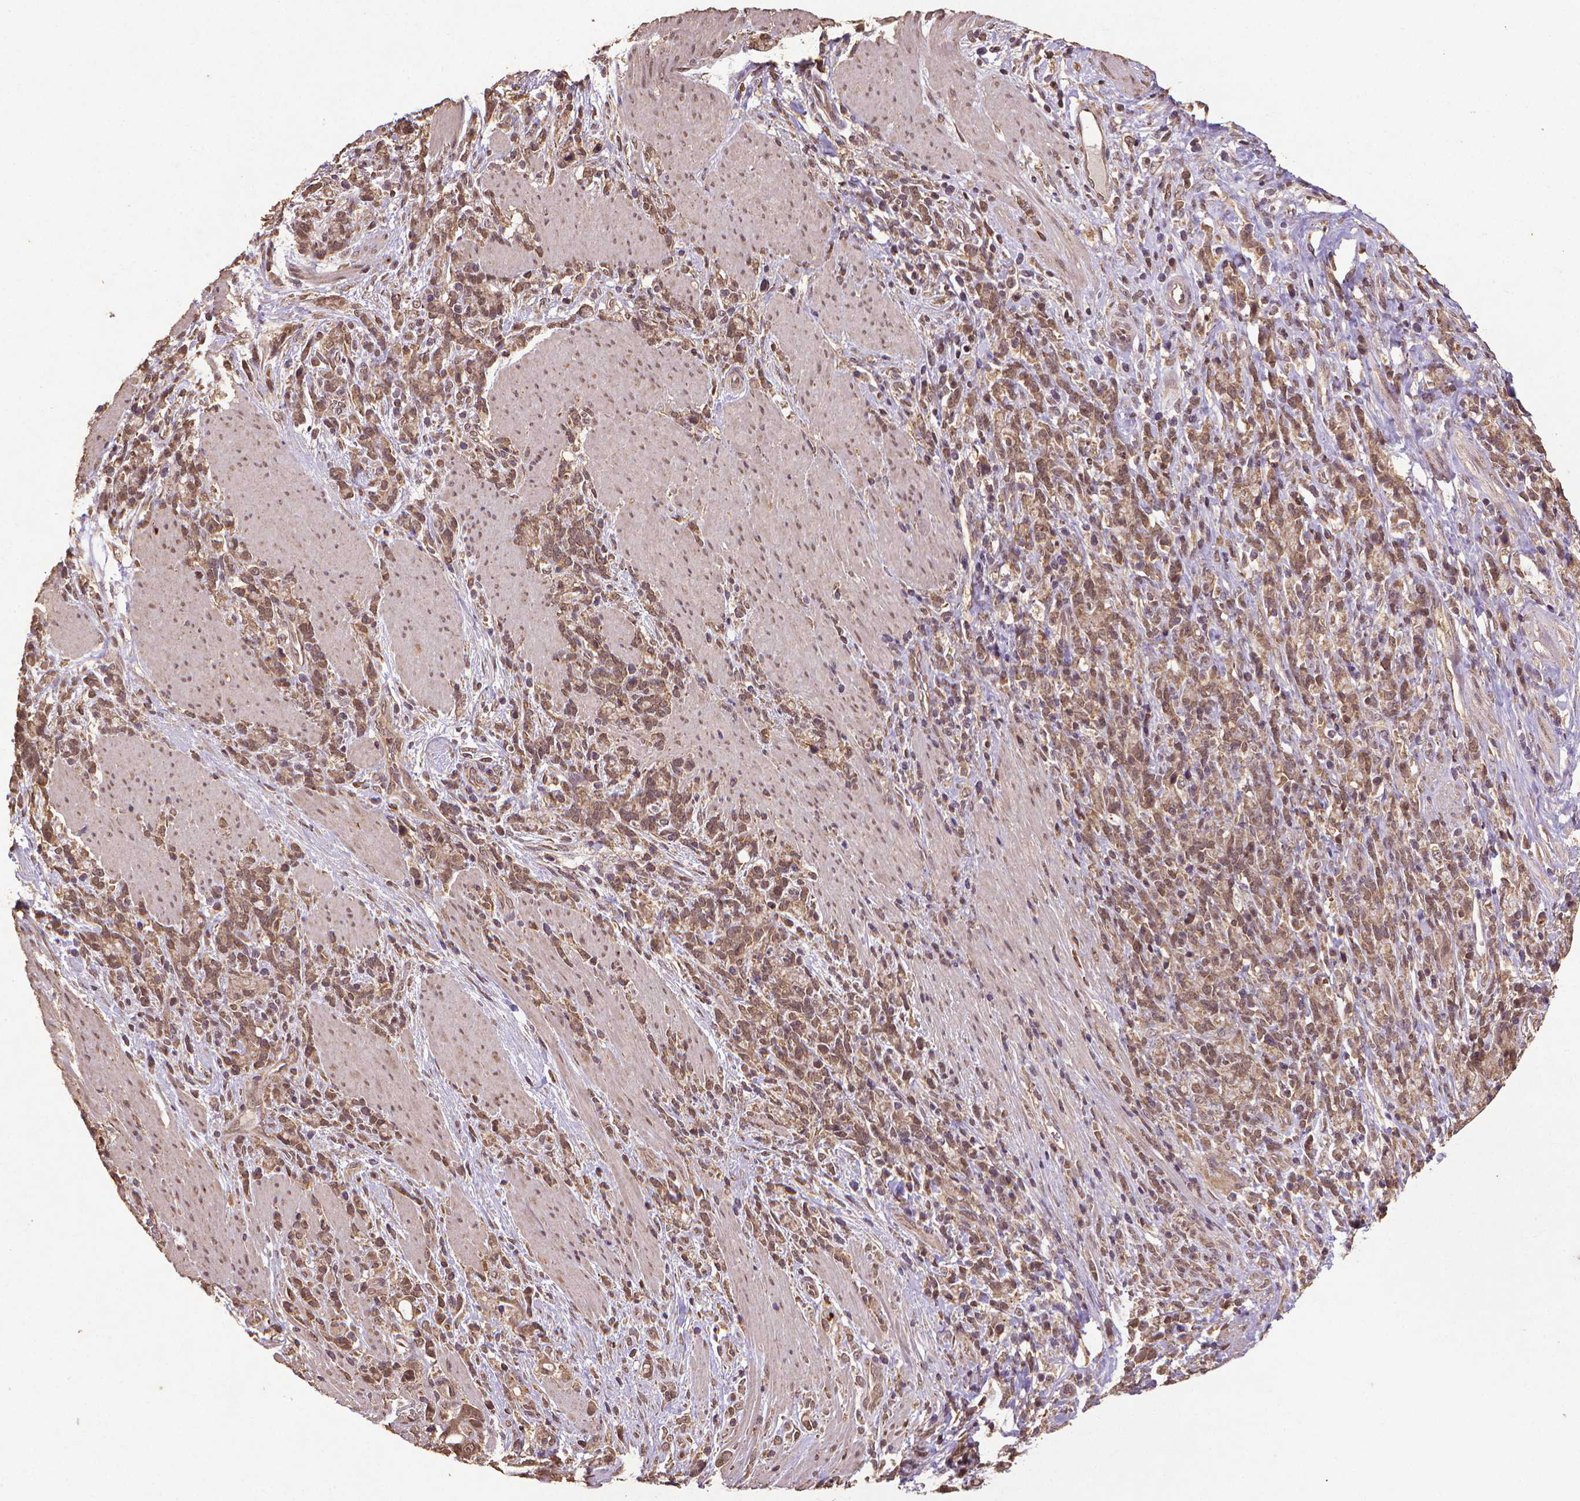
{"staining": {"intensity": "moderate", "quantity": ">75%", "location": "cytoplasmic/membranous,nuclear"}, "tissue": "stomach cancer", "cell_type": "Tumor cells", "image_type": "cancer", "snomed": [{"axis": "morphology", "description": "Adenocarcinoma, NOS"}, {"axis": "topography", "description": "Stomach"}], "caption": "A brown stain highlights moderate cytoplasmic/membranous and nuclear expression of a protein in human adenocarcinoma (stomach) tumor cells.", "gene": "DCAF1", "patient": {"sex": "female", "age": 57}}